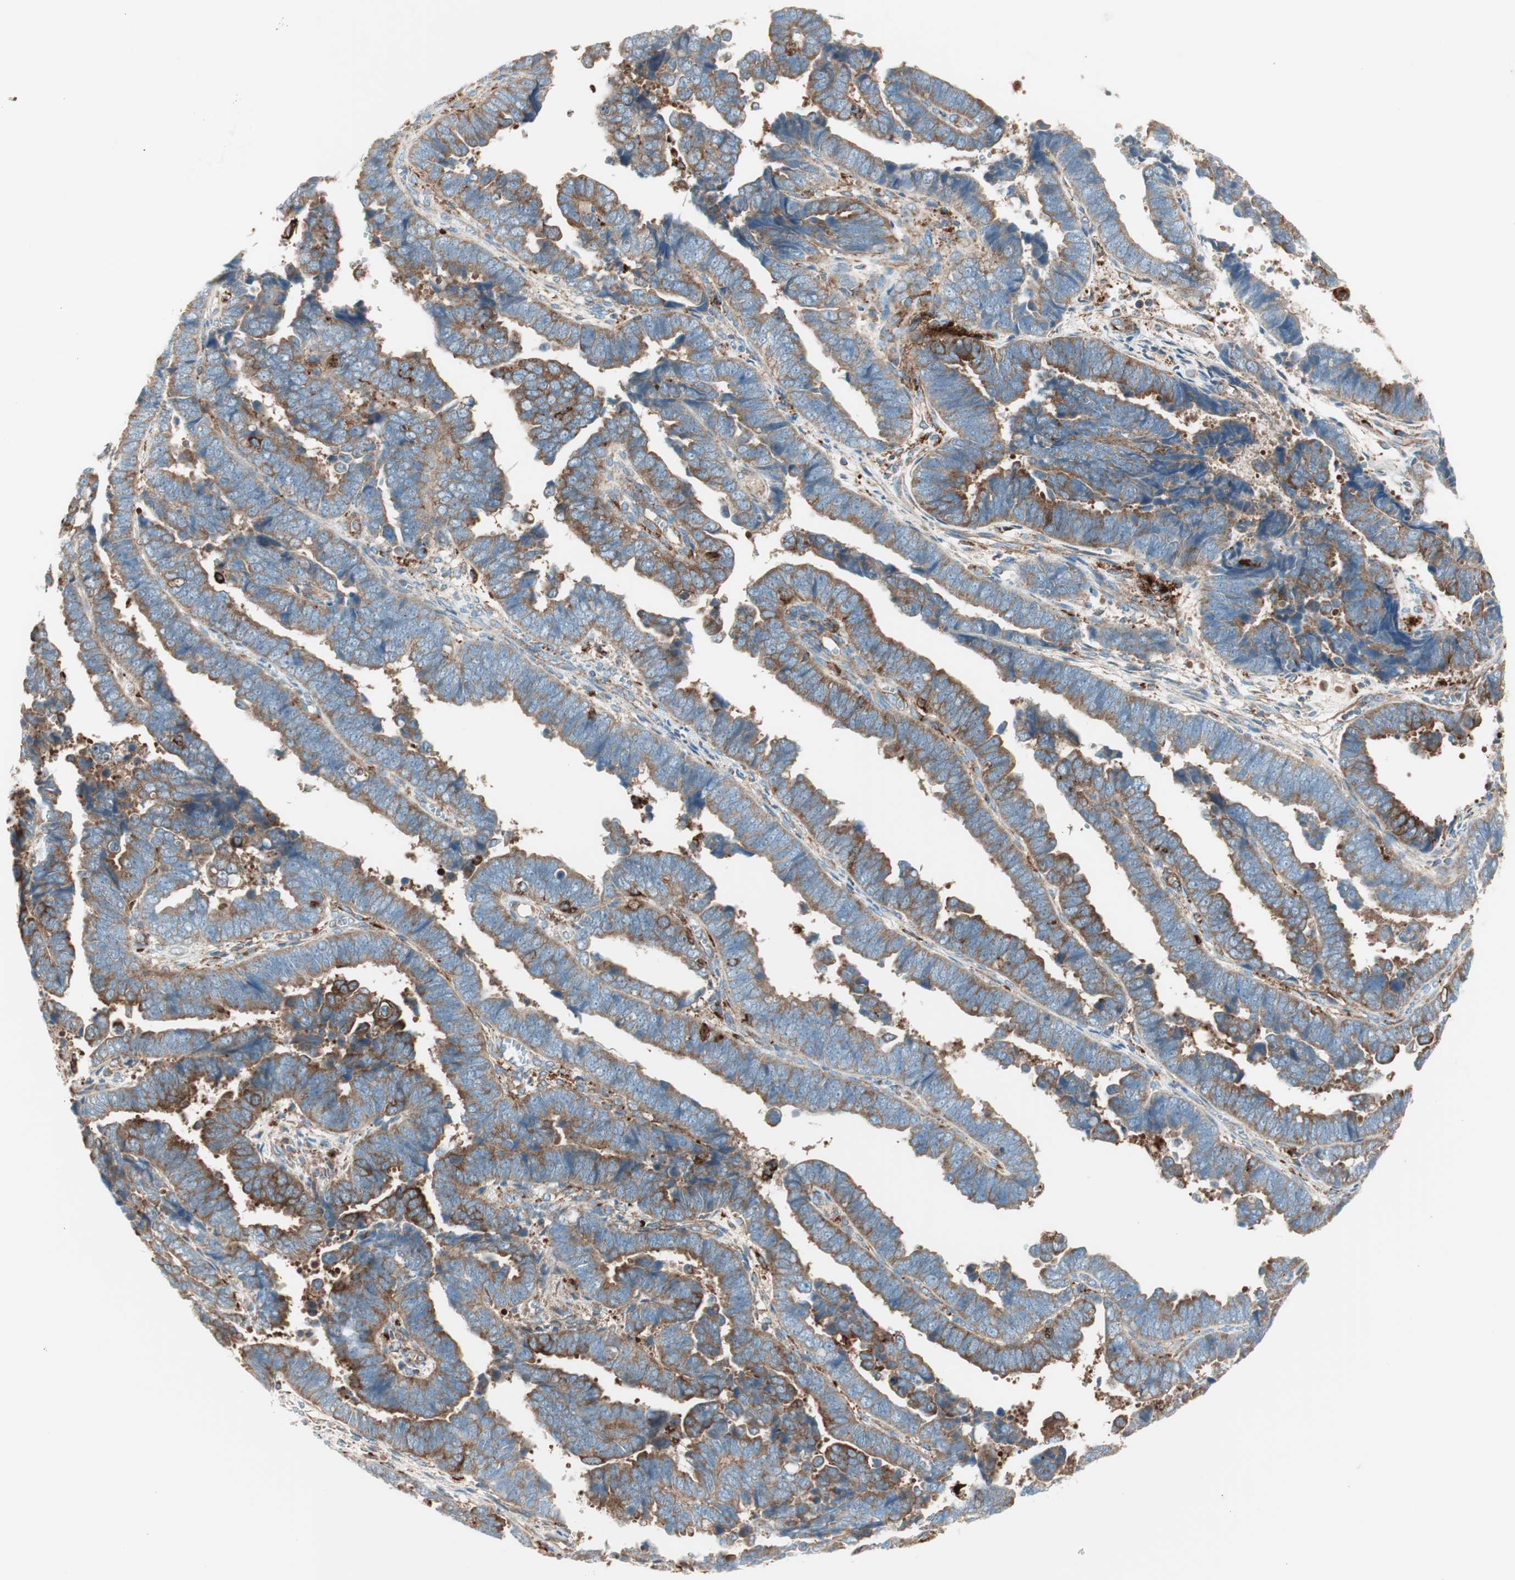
{"staining": {"intensity": "moderate", "quantity": "<25%", "location": "cytoplasmic/membranous"}, "tissue": "endometrial cancer", "cell_type": "Tumor cells", "image_type": "cancer", "snomed": [{"axis": "morphology", "description": "Adenocarcinoma, NOS"}, {"axis": "topography", "description": "Endometrium"}], "caption": "Moderate cytoplasmic/membranous staining is present in about <25% of tumor cells in endometrial cancer (adenocarcinoma).", "gene": "ATP6V1G1", "patient": {"sex": "female", "age": 75}}